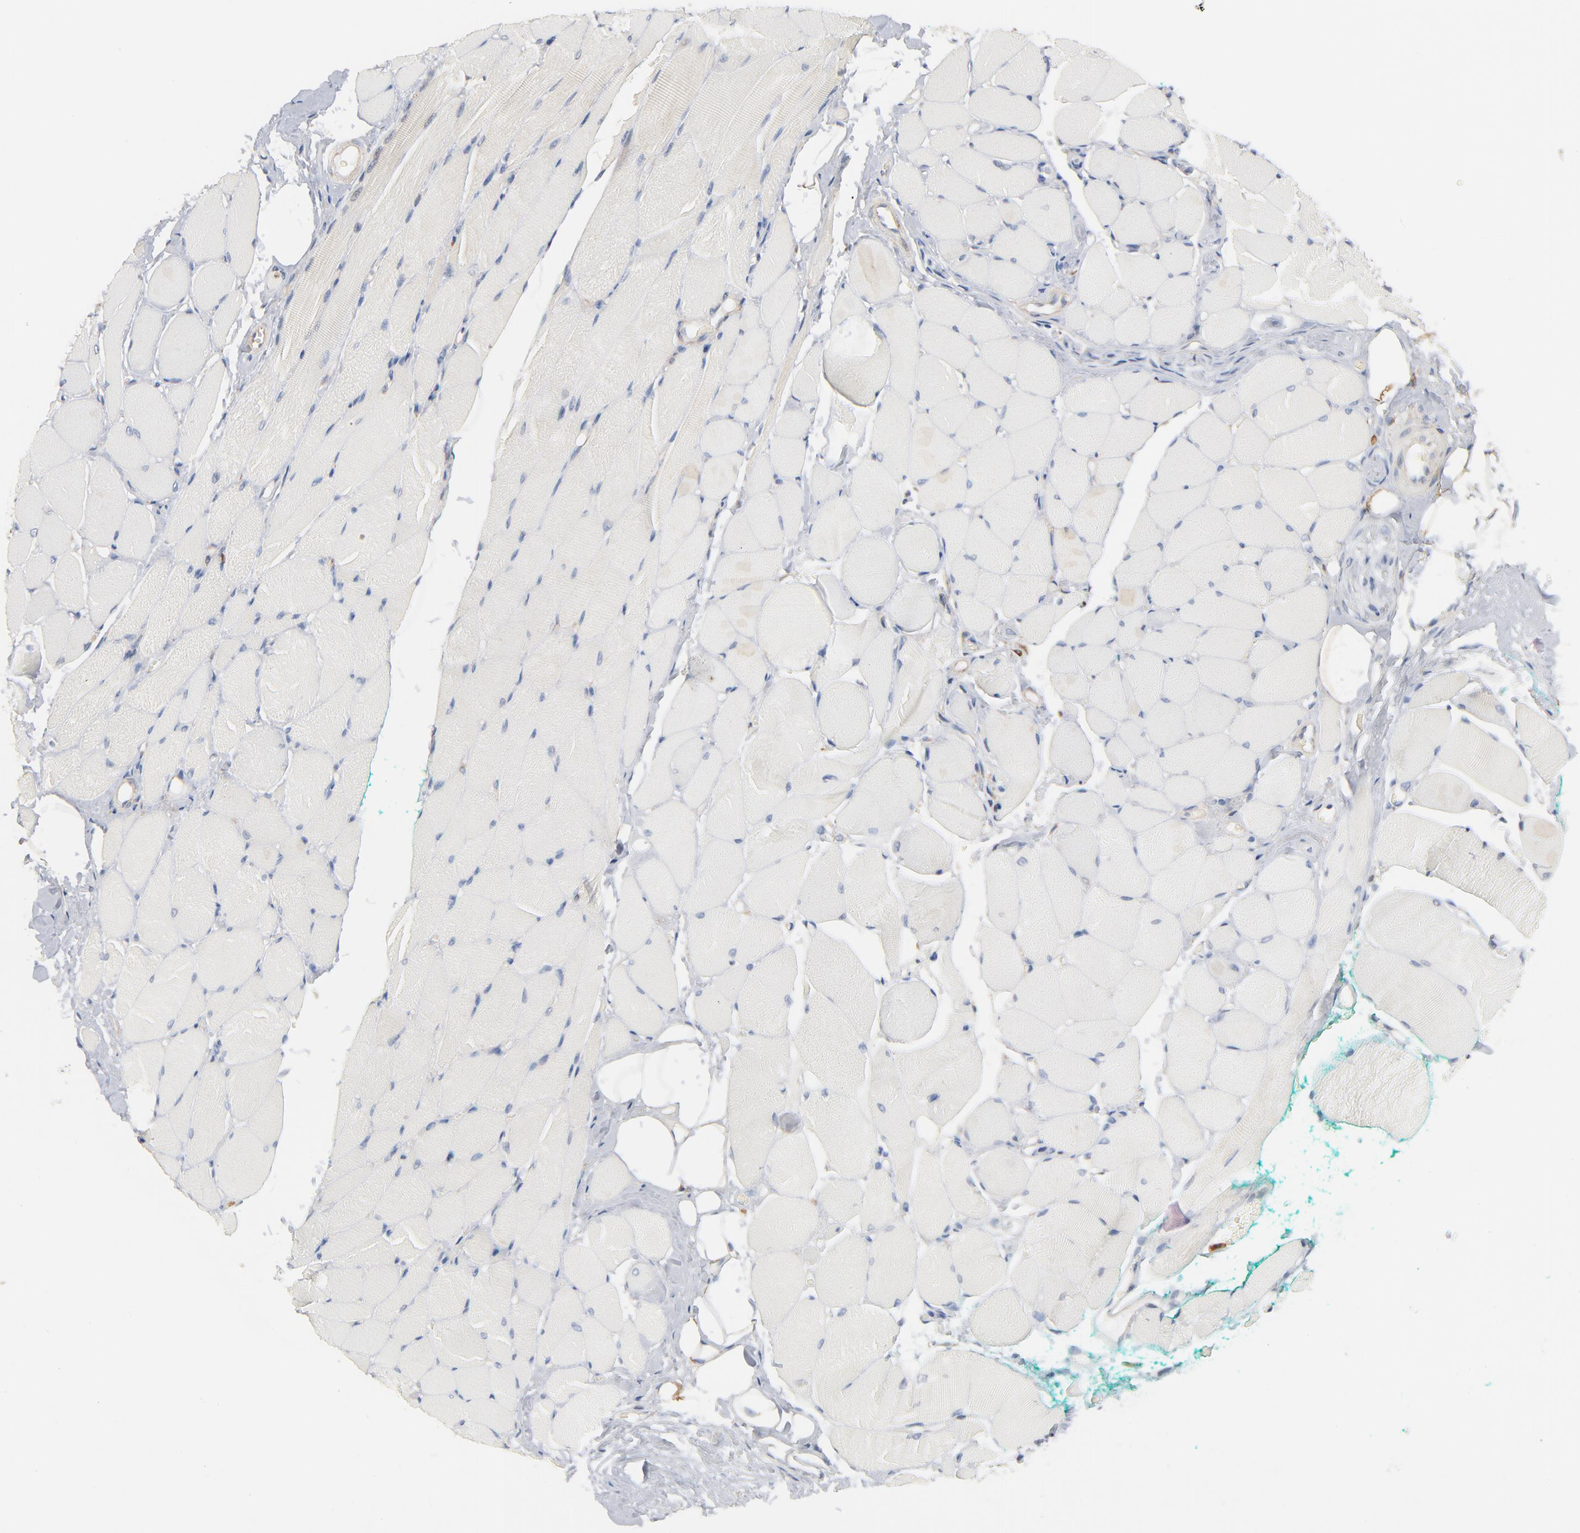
{"staining": {"intensity": "negative", "quantity": "none", "location": "none"}, "tissue": "skeletal muscle", "cell_type": "Myocytes", "image_type": "normal", "snomed": [{"axis": "morphology", "description": "Normal tissue, NOS"}, {"axis": "topography", "description": "Skeletal muscle"}, {"axis": "topography", "description": "Peripheral nerve tissue"}], "caption": "Immunohistochemistry image of unremarkable skeletal muscle: skeletal muscle stained with DAB (3,3'-diaminobenzidine) exhibits no significant protein expression in myocytes.", "gene": "SH3KBP1", "patient": {"sex": "female", "age": 84}}